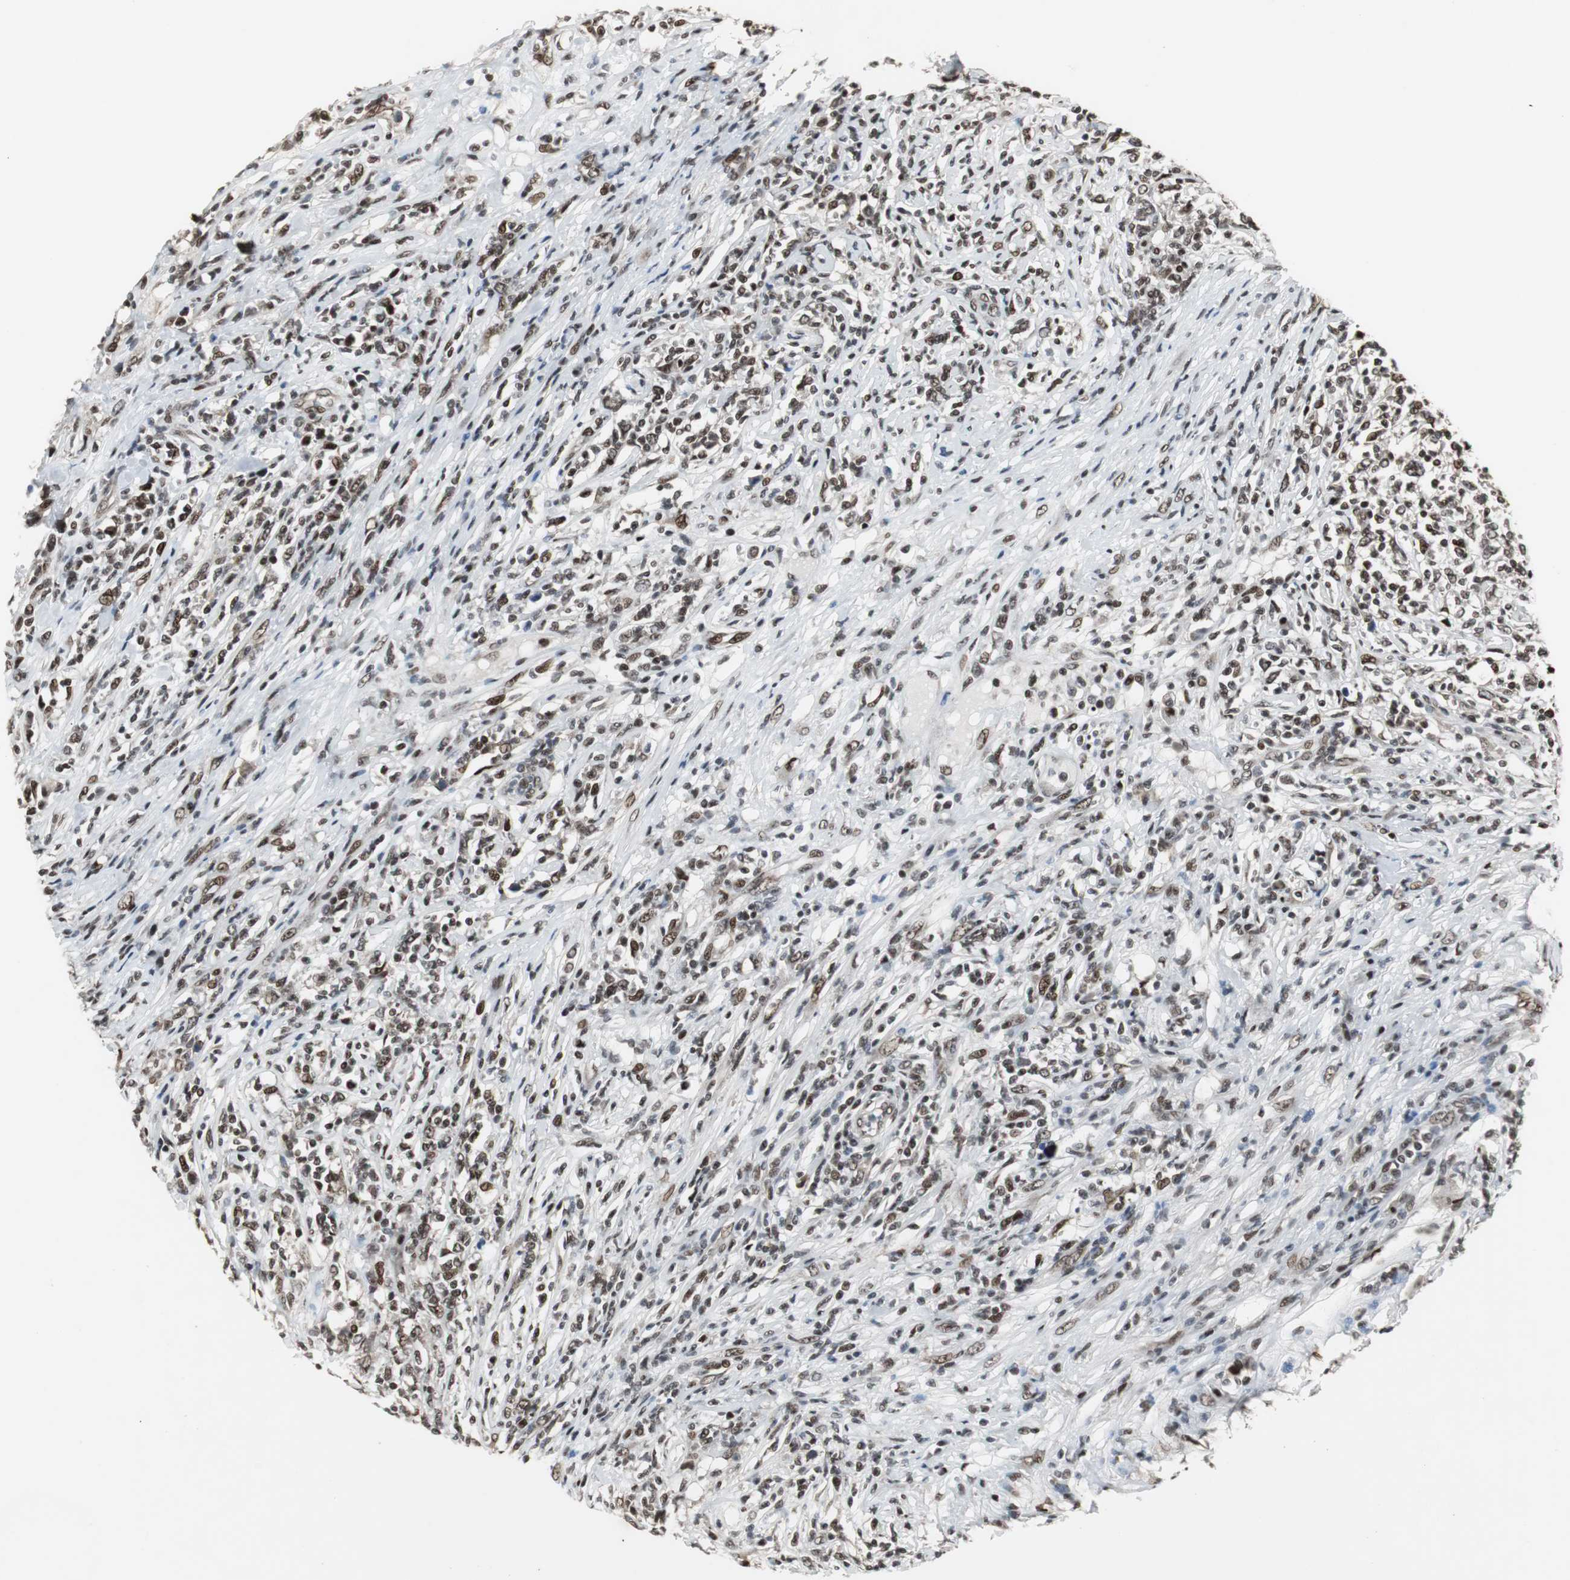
{"staining": {"intensity": "moderate", "quantity": ">75%", "location": "nuclear"}, "tissue": "lymphoma", "cell_type": "Tumor cells", "image_type": "cancer", "snomed": [{"axis": "morphology", "description": "Malignant lymphoma, non-Hodgkin's type, High grade"}, {"axis": "topography", "description": "Lymph node"}], "caption": "Brown immunohistochemical staining in human high-grade malignant lymphoma, non-Hodgkin's type displays moderate nuclear positivity in about >75% of tumor cells.", "gene": "TAF5", "patient": {"sex": "female", "age": 84}}